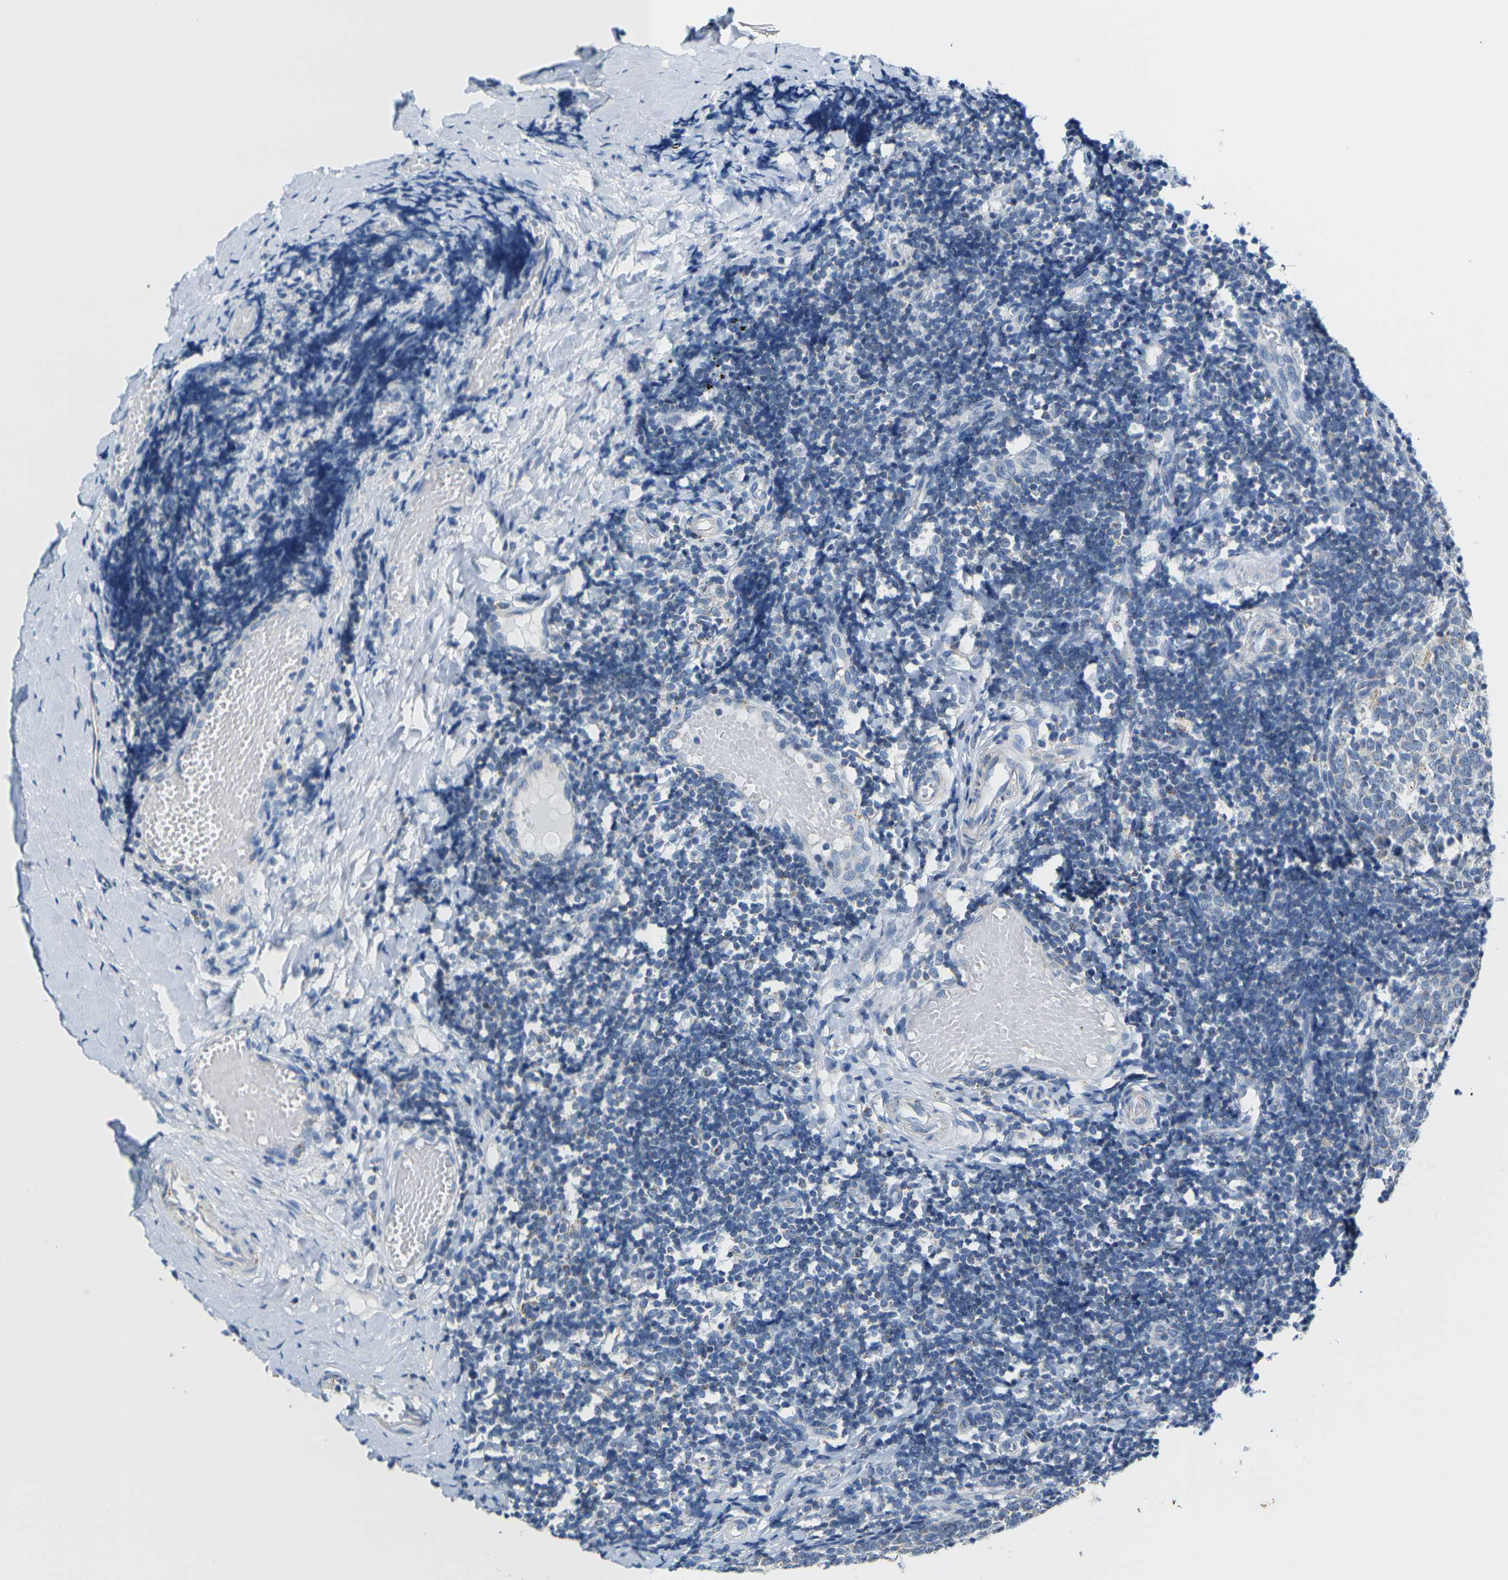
{"staining": {"intensity": "moderate", "quantity": "<25%", "location": "cytoplasmic/membranous"}, "tissue": "tonsil", "cell_type": "Germinal center cells", "image_type": "normal", "snomed": [{"axis": "morphology", "description": "Normal tissue, NOS"}, {"axis": "topography", "description": "Tonsil"}], "caption": "The image demonstrates a brown stain indicating the presence of a protein in the cytoplasmic/membranous of germinal center cells in tonsil.", "gene": "TMEM204", "patient": {"sex": "female", "age": 19}}